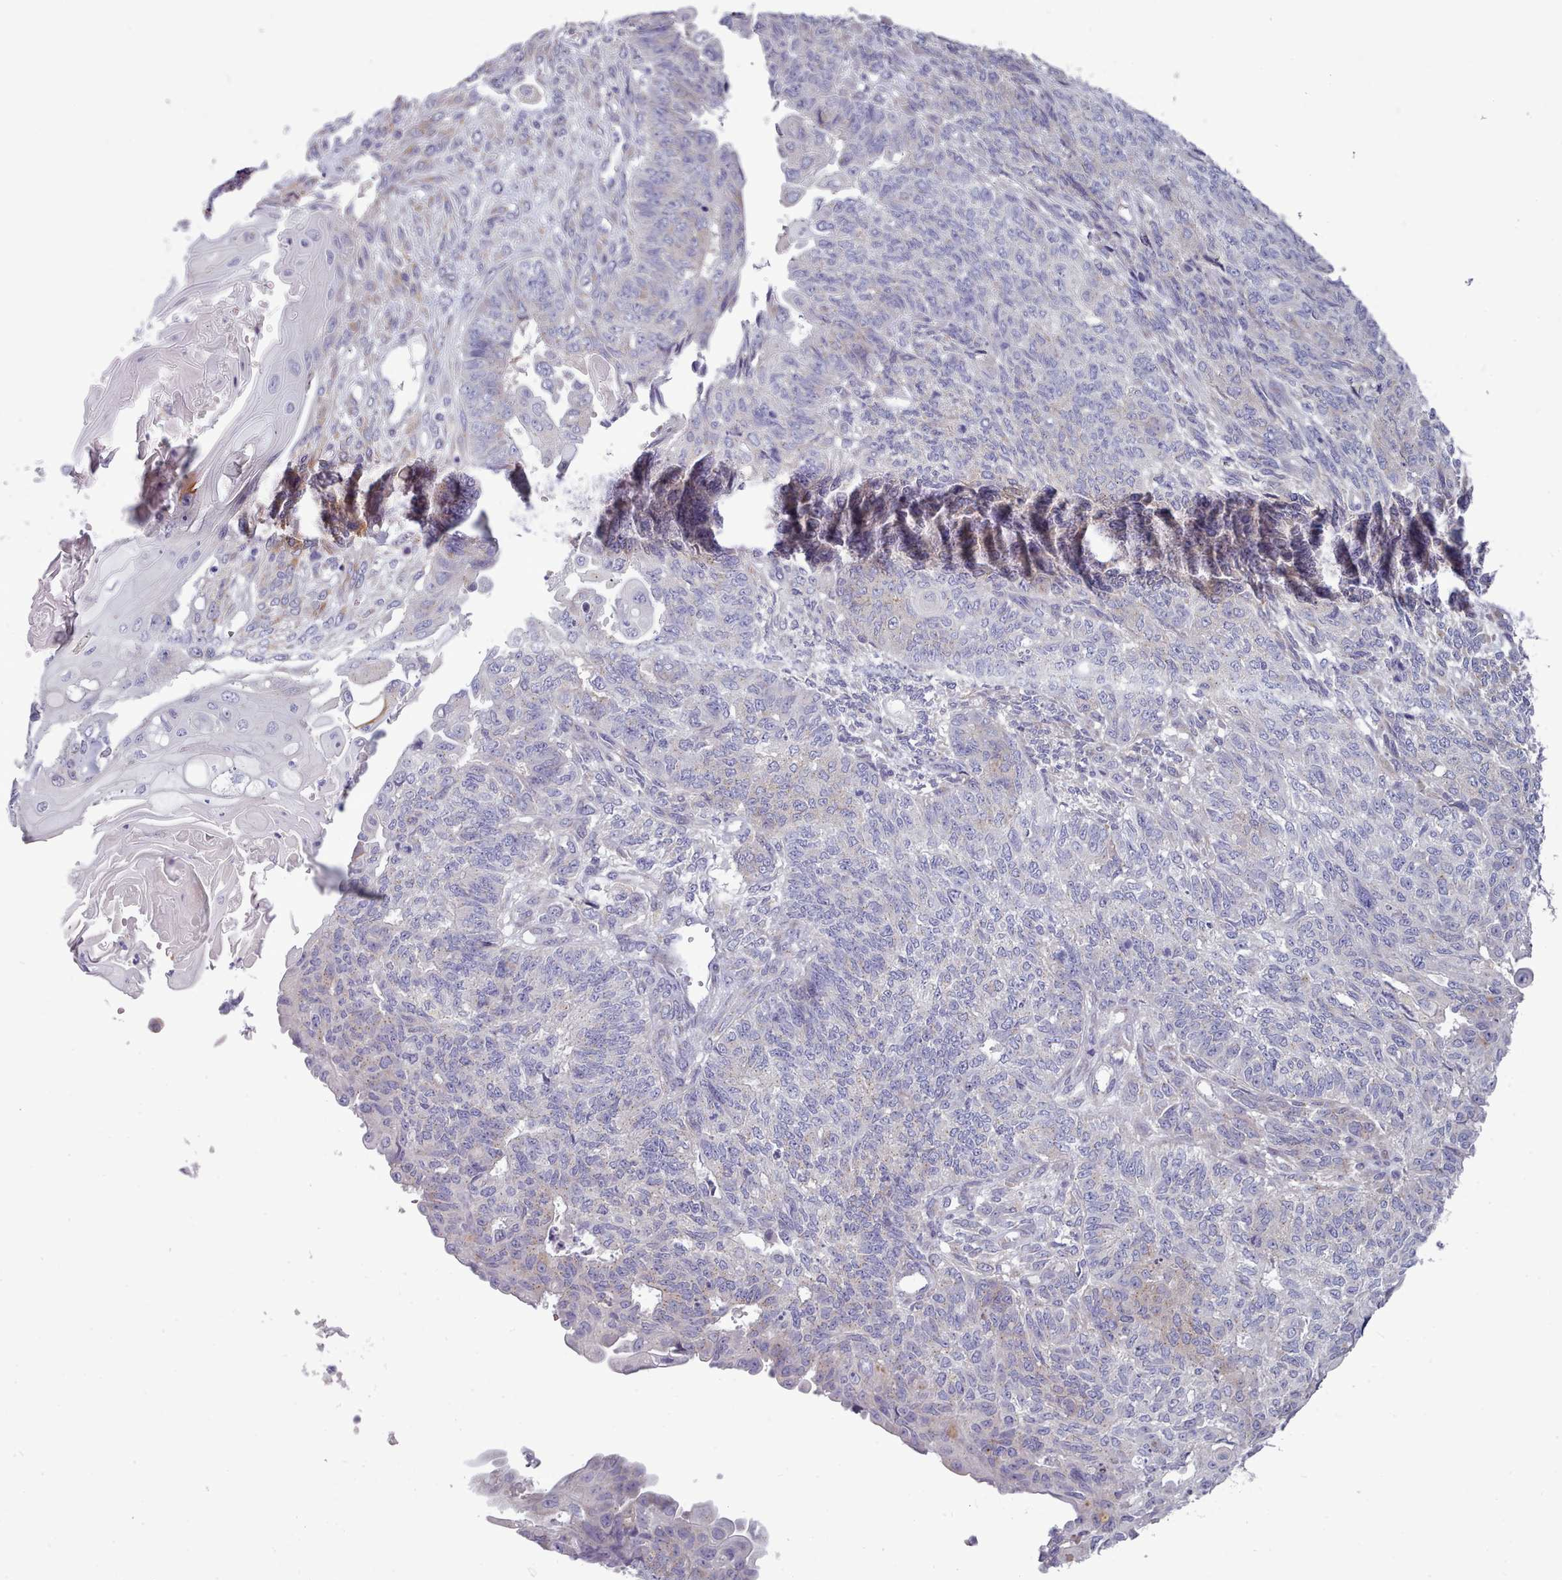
{"staining": {"intensity": "moderate", "quantity": "<25%", "location": "cytoplasmic/membranous"}, "tissue": "endometrial cancer", "cell_type": "Tumor cells", "image_type": "cancer", "snomed": [{"axis": "morphology", "description": "Adenocarcinoma, NOS"}, {"axis": "topography", "description": "Endometrium"}], "caption": "The immunohistochemical stain shows moderate cytoplasmic/membranous positivity in tumor cells of endometrial cancer tissue.", "gene": "MYRFL", "patient": {"sex": "female", "age": 32}}